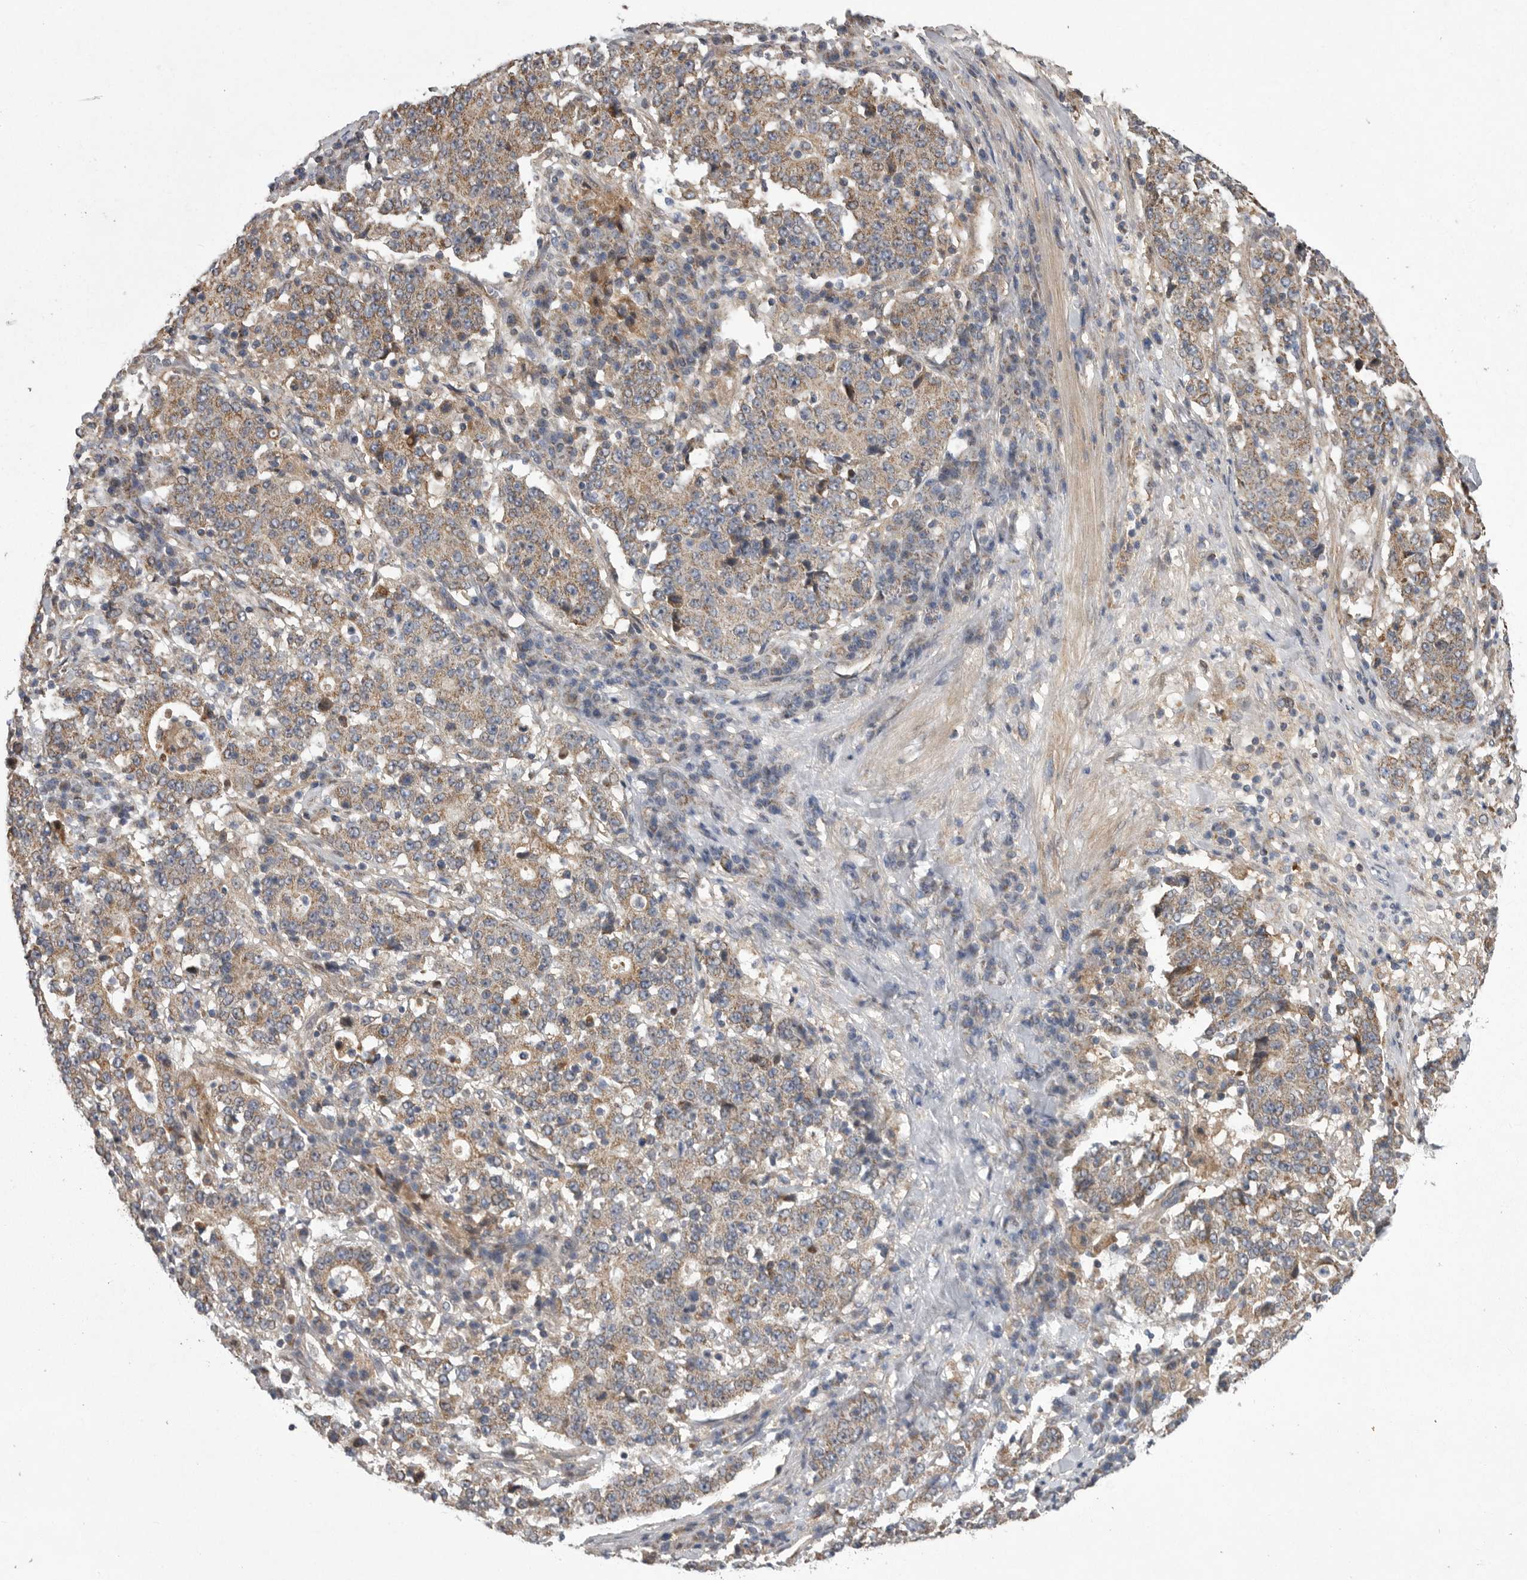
{"staining": {"intensity": "weak", "quantity": ">75%", "location": "cytoplasmic/membranous"}, "tissue": "stomach cancer", "cell_type": "Tumor cells", "image_type": "cancer", "snomed": [{"axis": "morphology", "description": "Adenocarcinoma, NOS"}, {"axis": "topography", "description": "Stomach"}], "caption": "About >75% of tumor cells in stomach adenocarcinoma exhibit weak cytoplasmic/membranous protein expression as visualized by brown immunohistochemical staining.", "gene": "CRP", "patient": {"sex": "male", "age": 59}}